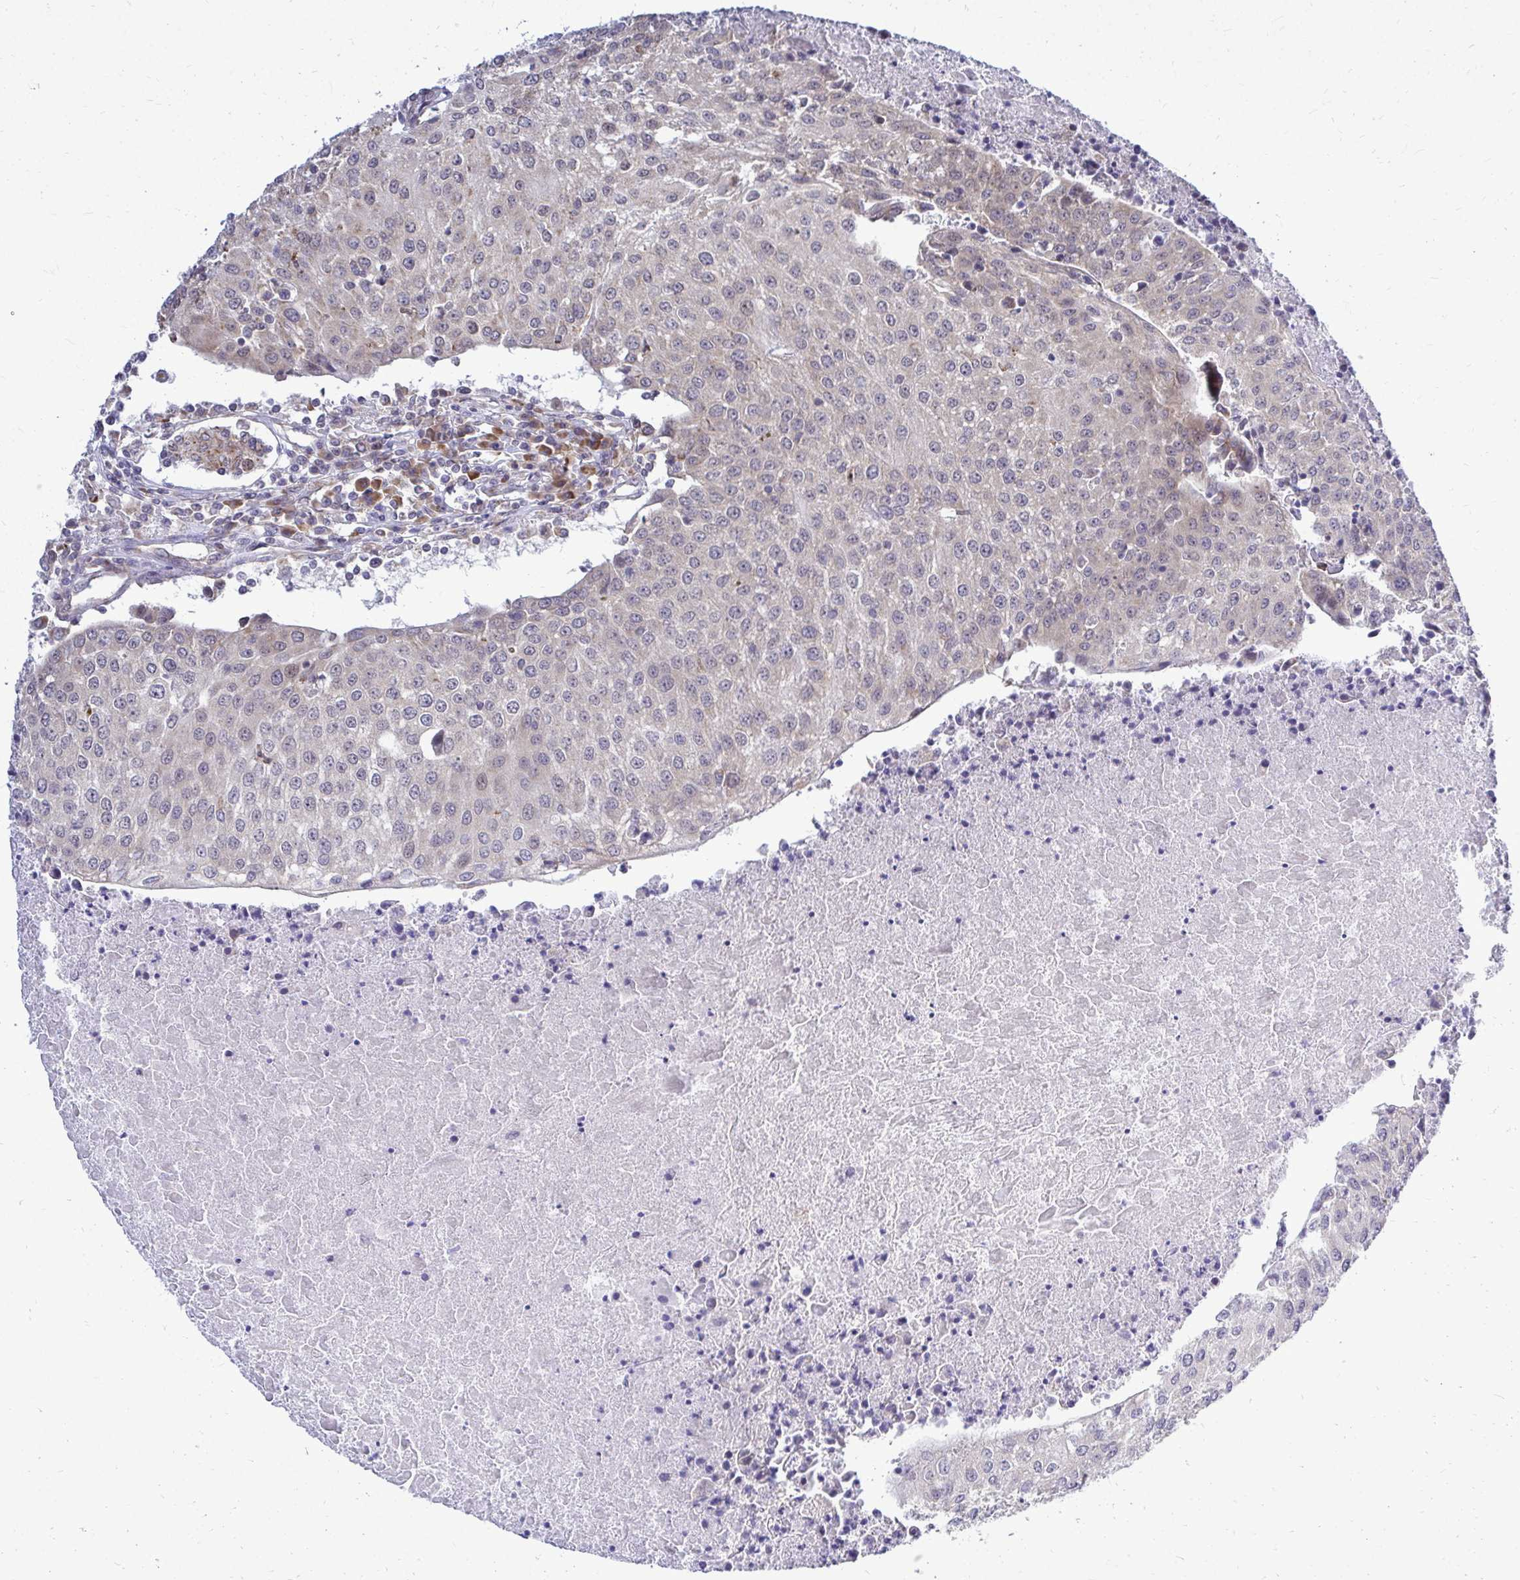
{"staining": {"intensity": "negative", "quantity": "none", "location": "none"}, "tissue": "urothelial cancer", "cell_type": "Tumor cells", "image_type": "cancer", "snomed": [{"axis": "morphology", "description": "Urothelial carcinoma, High grade"}, {"axis": "topography", "description": "Urinary bladder"}], "caption": "Immunohistochemistry (IHC) micrograph of urothelial carcinoma (high-grade) stained for a protein (brown), which reveals no expression in tumor cells.", "gene": "FMR1", "patient": {"sex": "female", "age": 85}}